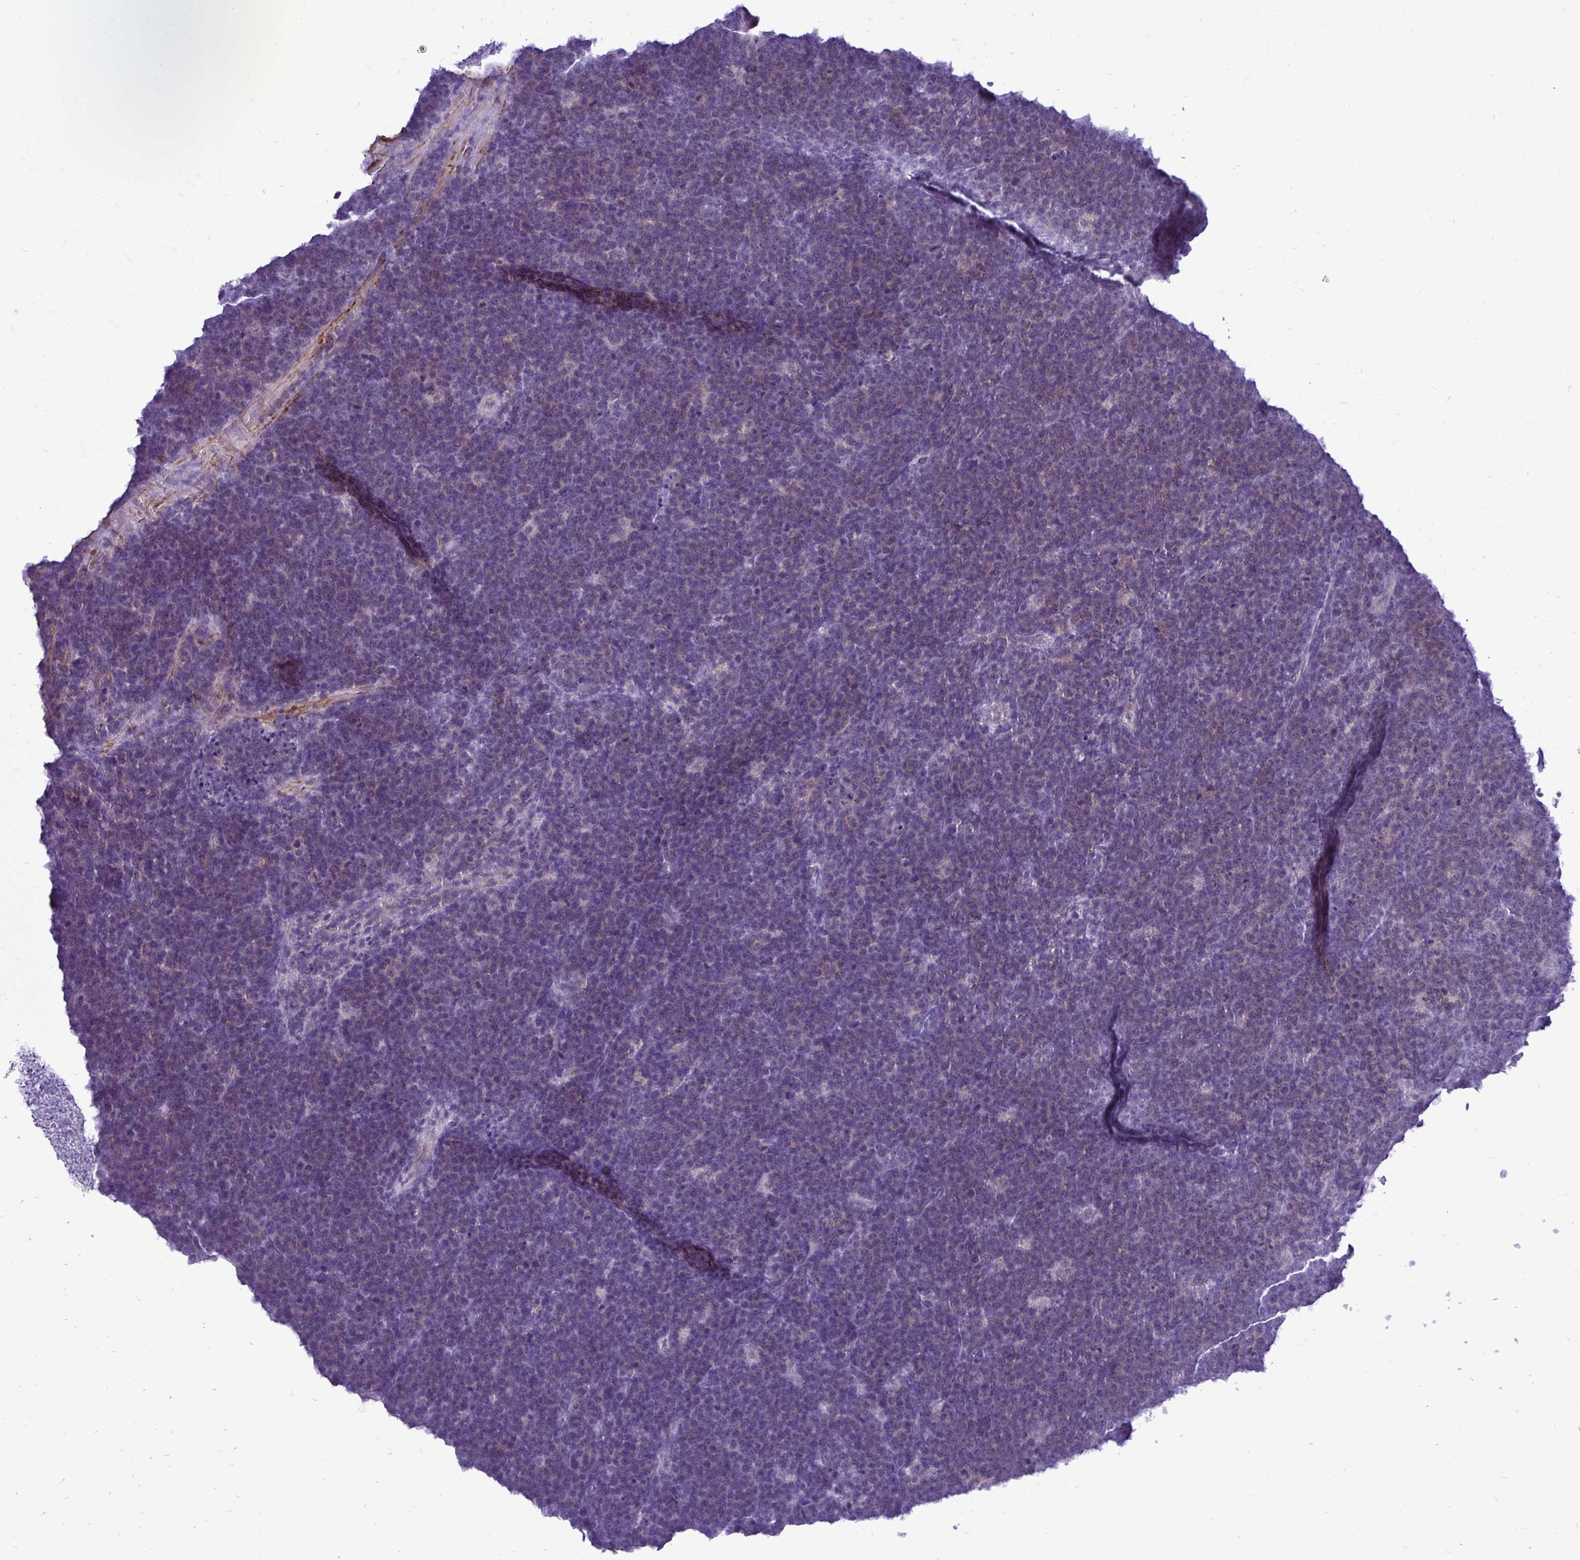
{"staining": {"intensity": "negative", "quantity": "none", "location": "none"}, "tissue": "lymphoma", "cell_type": "Tumor cells", "image_type": "cancer", "snomed": [{"axis": "morphology", "description": "Malignant lymphoma, non-Hodgkin's type, High grade"}, {"axis": "topography", "description": "Small intestine"}, {"axis": "topography", "description": "Colon"}], "caption": "Malignant lymphoma, non-Hodgkin's type (high-grade) was stained to show a protein in brown. There is no significant expression in tumor cells.", "gene": "ABCG2", "patient": {"sex": "male", "age": 8}}